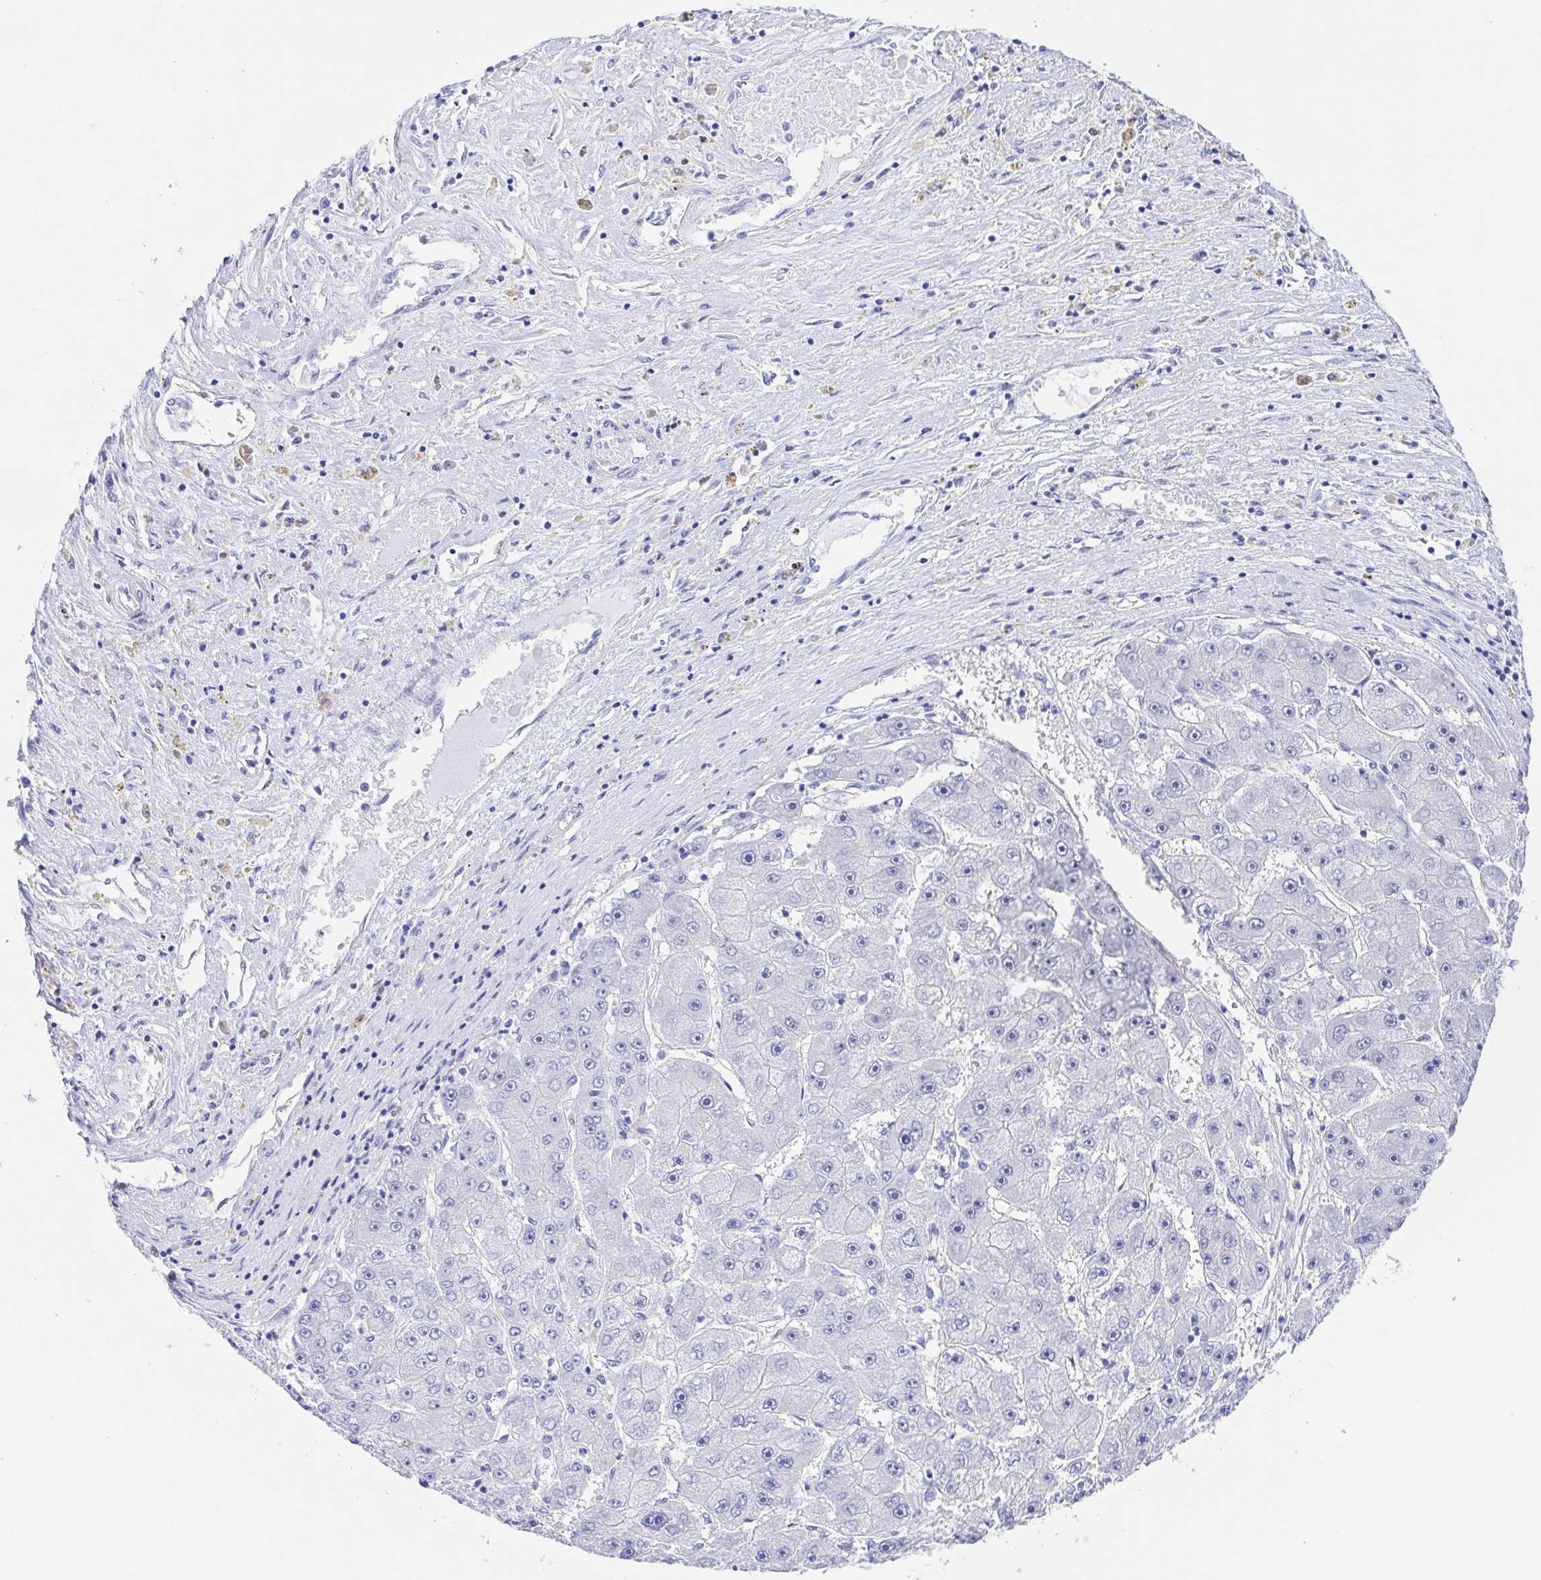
{"staining": {"intensity": "negative", "quantity": "none", "location": "none"}, "tissue": "liver cancer", "cell_type": "Tumor cells", "image_type": "cancer", "snomed": [{"axis": "morphology", "description": "Carcinoma, Hepatocellular, NOS"}, {"axis": "topography", "description": "Liver"}], "caption": "The micrograph demonstrates no staining of tumor cells in liver cancer.", "gene": "MUCL3", "patient": {"sex": "female", "age": 61}}